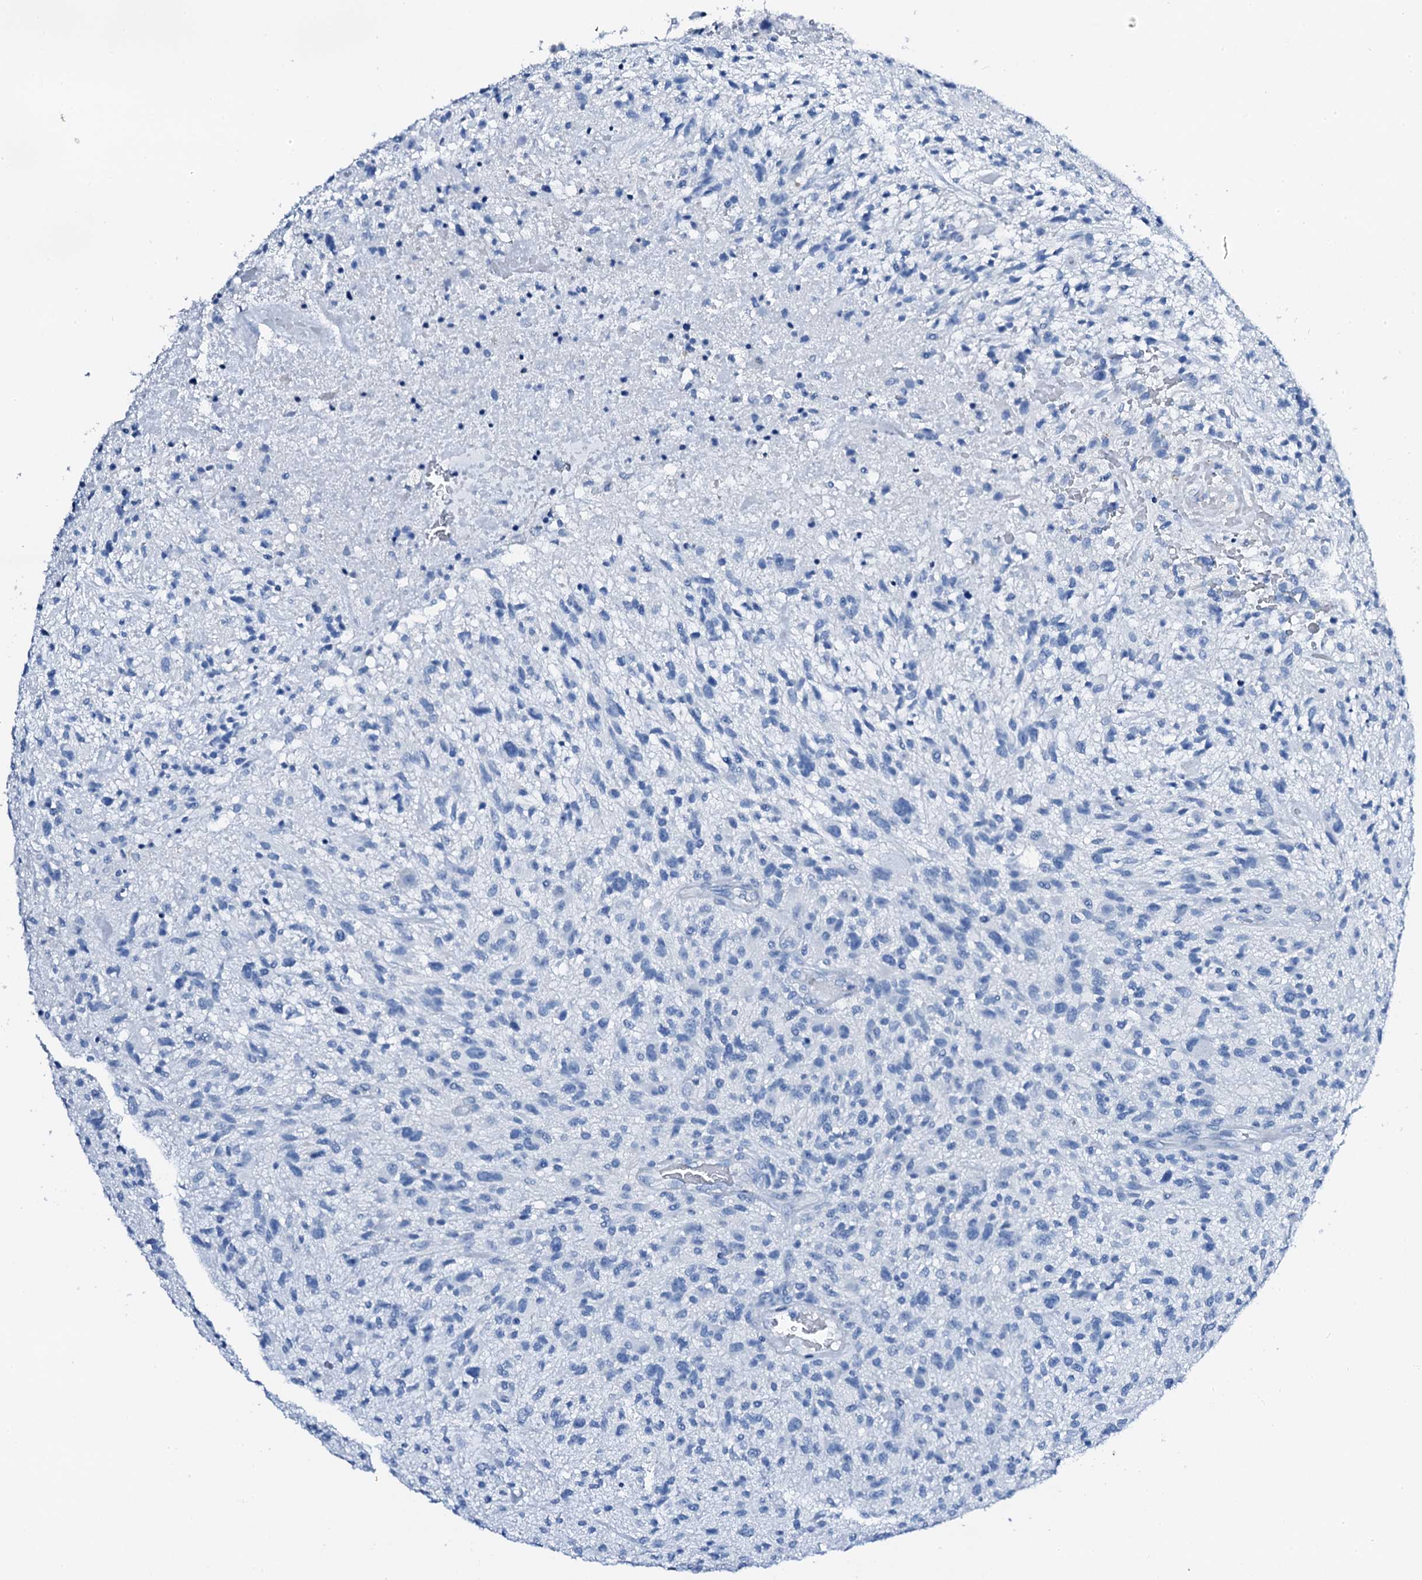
{"staining": {"intensity": "negative", "quantity": "none", "location": "none"}, "tissue": "glioma", "cell_type": "Tumor cells", "image_type": "cancer", "snomed": [{"axis": "morphology", "description": "Glioma, malignant, High grade"}, {"axis": "topography", "description": "Brain"}], "caption": "Immunohistochemical staining of human glioma reveals no significant staining in tumor cells. (DAB (3,3'-diaminobenzidine) immunohistochemistry visualized using brightfield microscopy, high magnification).", "gene": "PTH", "patient": {"sex": "male", "age": 47}}